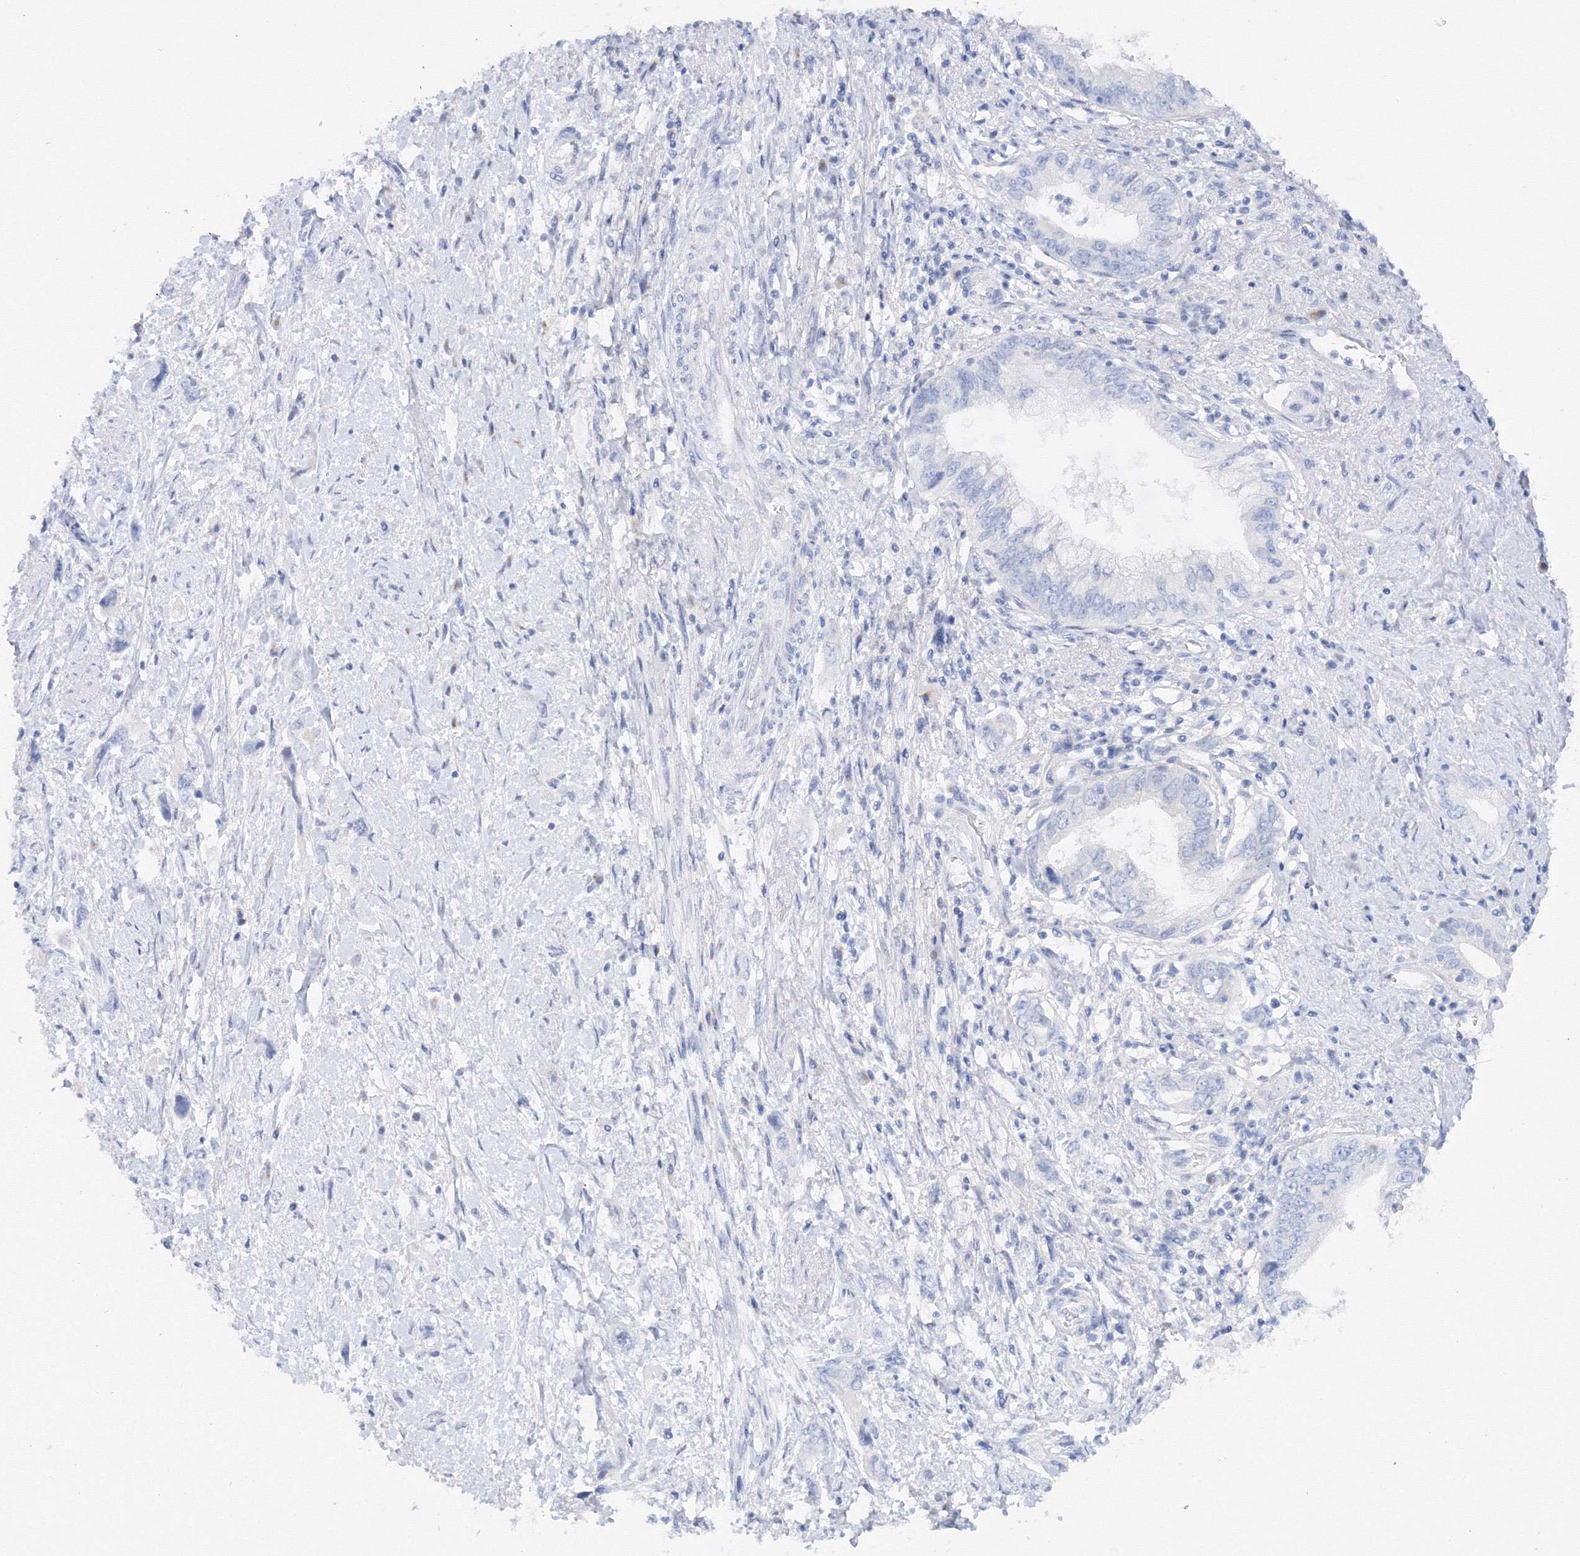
{"staining": {"intensity": "negative", "quantity": "none", "location": "none"}, "tissue": "pancreatic cancer", "cell_type": "Tumor cells", "image_type": "cancer", "snomed": [{"axis": "morphology", "description": "Adenocarcinoma, NOS"}, {"axis": "topography", "description": "Pancreas"}], "caption": "The immunohistochemistry (IHC) micrograph has no significant expression in tumor cells of pancreatic cancer tissue.", "gene": "TAMM41", "patient": {"sex": "female", "age": 73}}